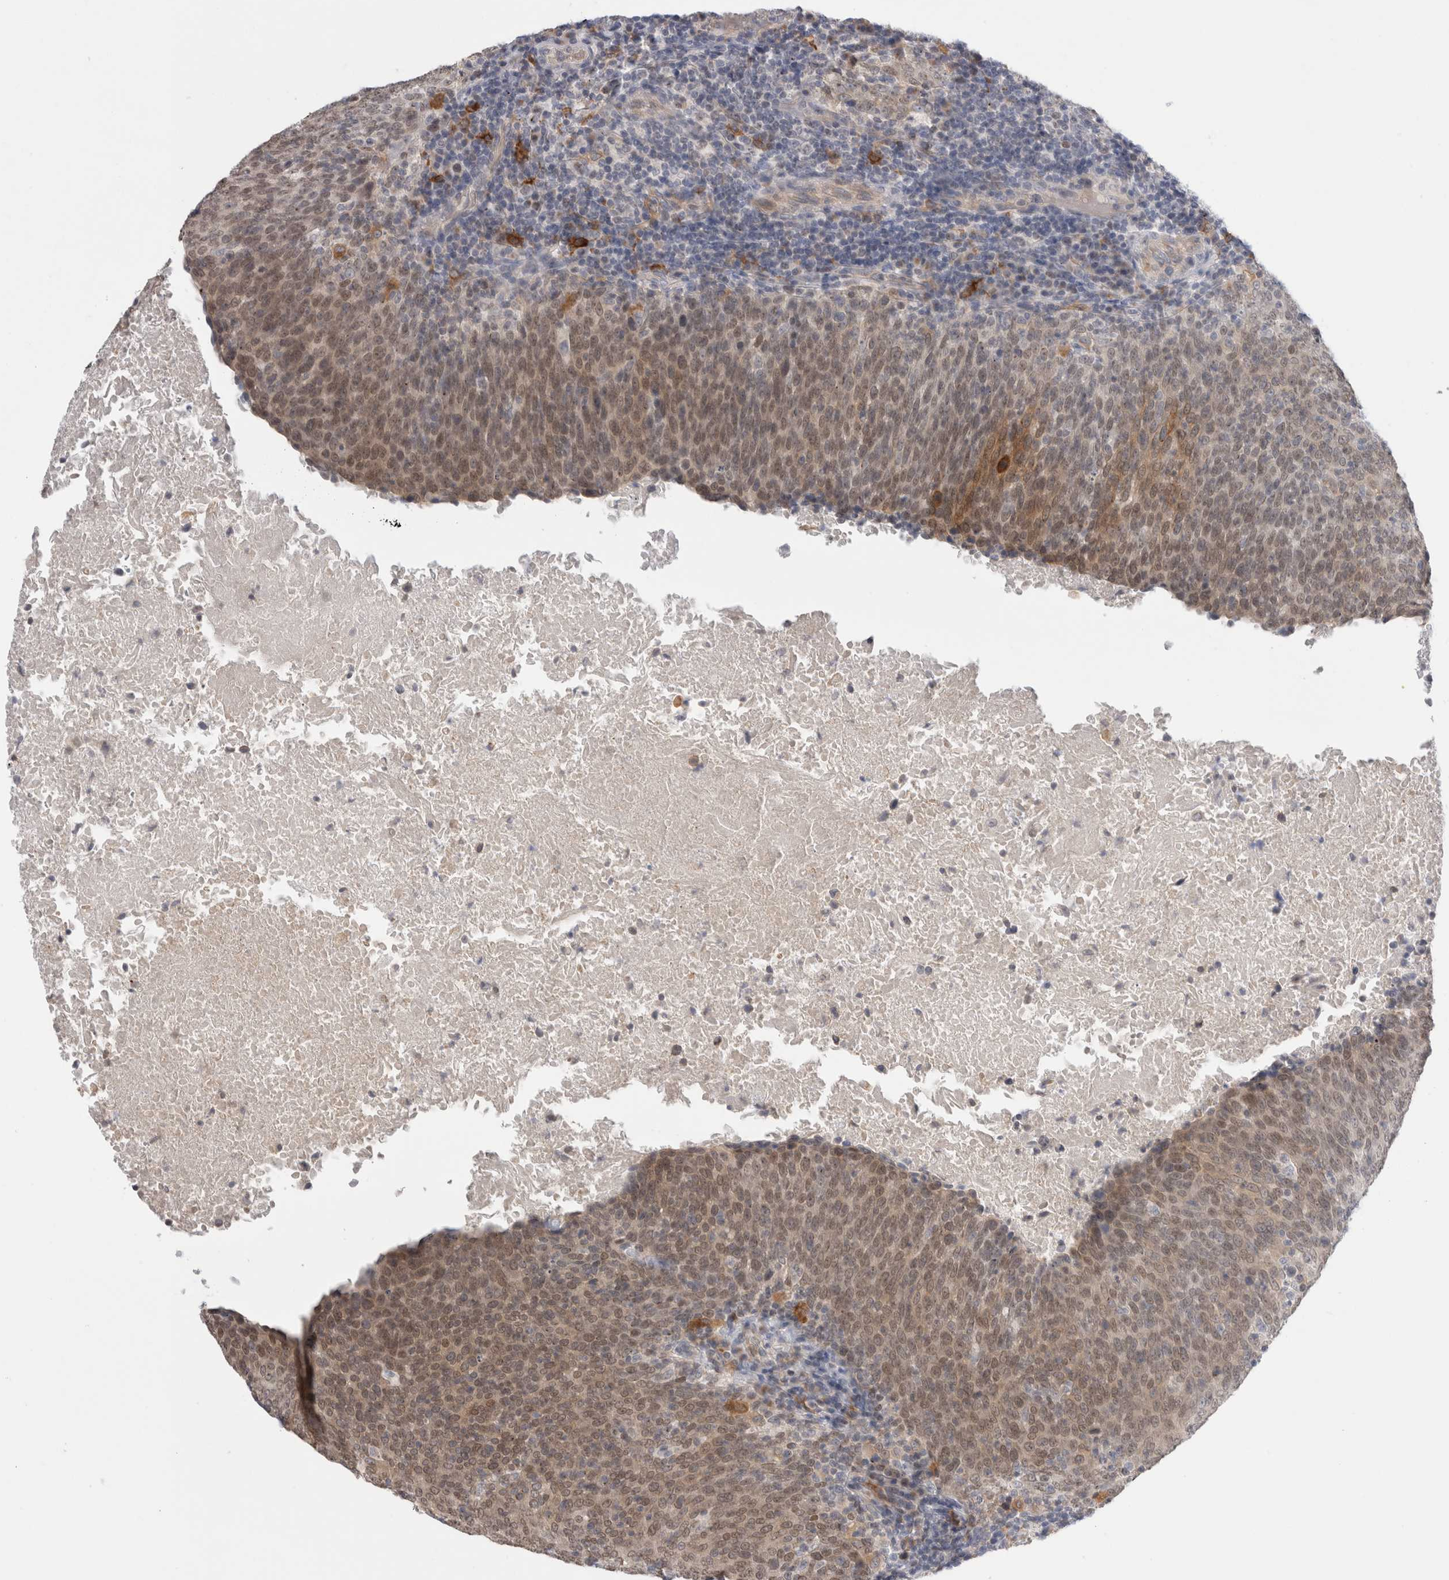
{"staining": {"intensity": "moderate", "quantity": ">75%", "location": "cytoplasmic/membranous,nuclear"}, "tissue": "head and neck cancer", "cell_type": "Tumor cells", "image_type": "cancer", "snomed": [{"axis": "morphology", "description": "Squamous cell carcinoma, NOS"}, {"axis": "morphology", "description": "Squamous cell carcinoma, metastatic, NOS"}, {"axis": "topography", "description": "Lymph node"}, {"axis": "topography", "description": "Head-Neck"}], "caption": "The photomicrograph shows a brown stain indicating the presence of a protein in the cytoplasmic/membranous and nuclear of tumor cells in head and neck metastatic squamous cell carcinoma. Using DAB (brown) and hematoxylin (blue) stains, captured at high magnification using brightfield microscopy.", "gene": "SYTL5", "patient": {"sex": "male", "age": 62}}